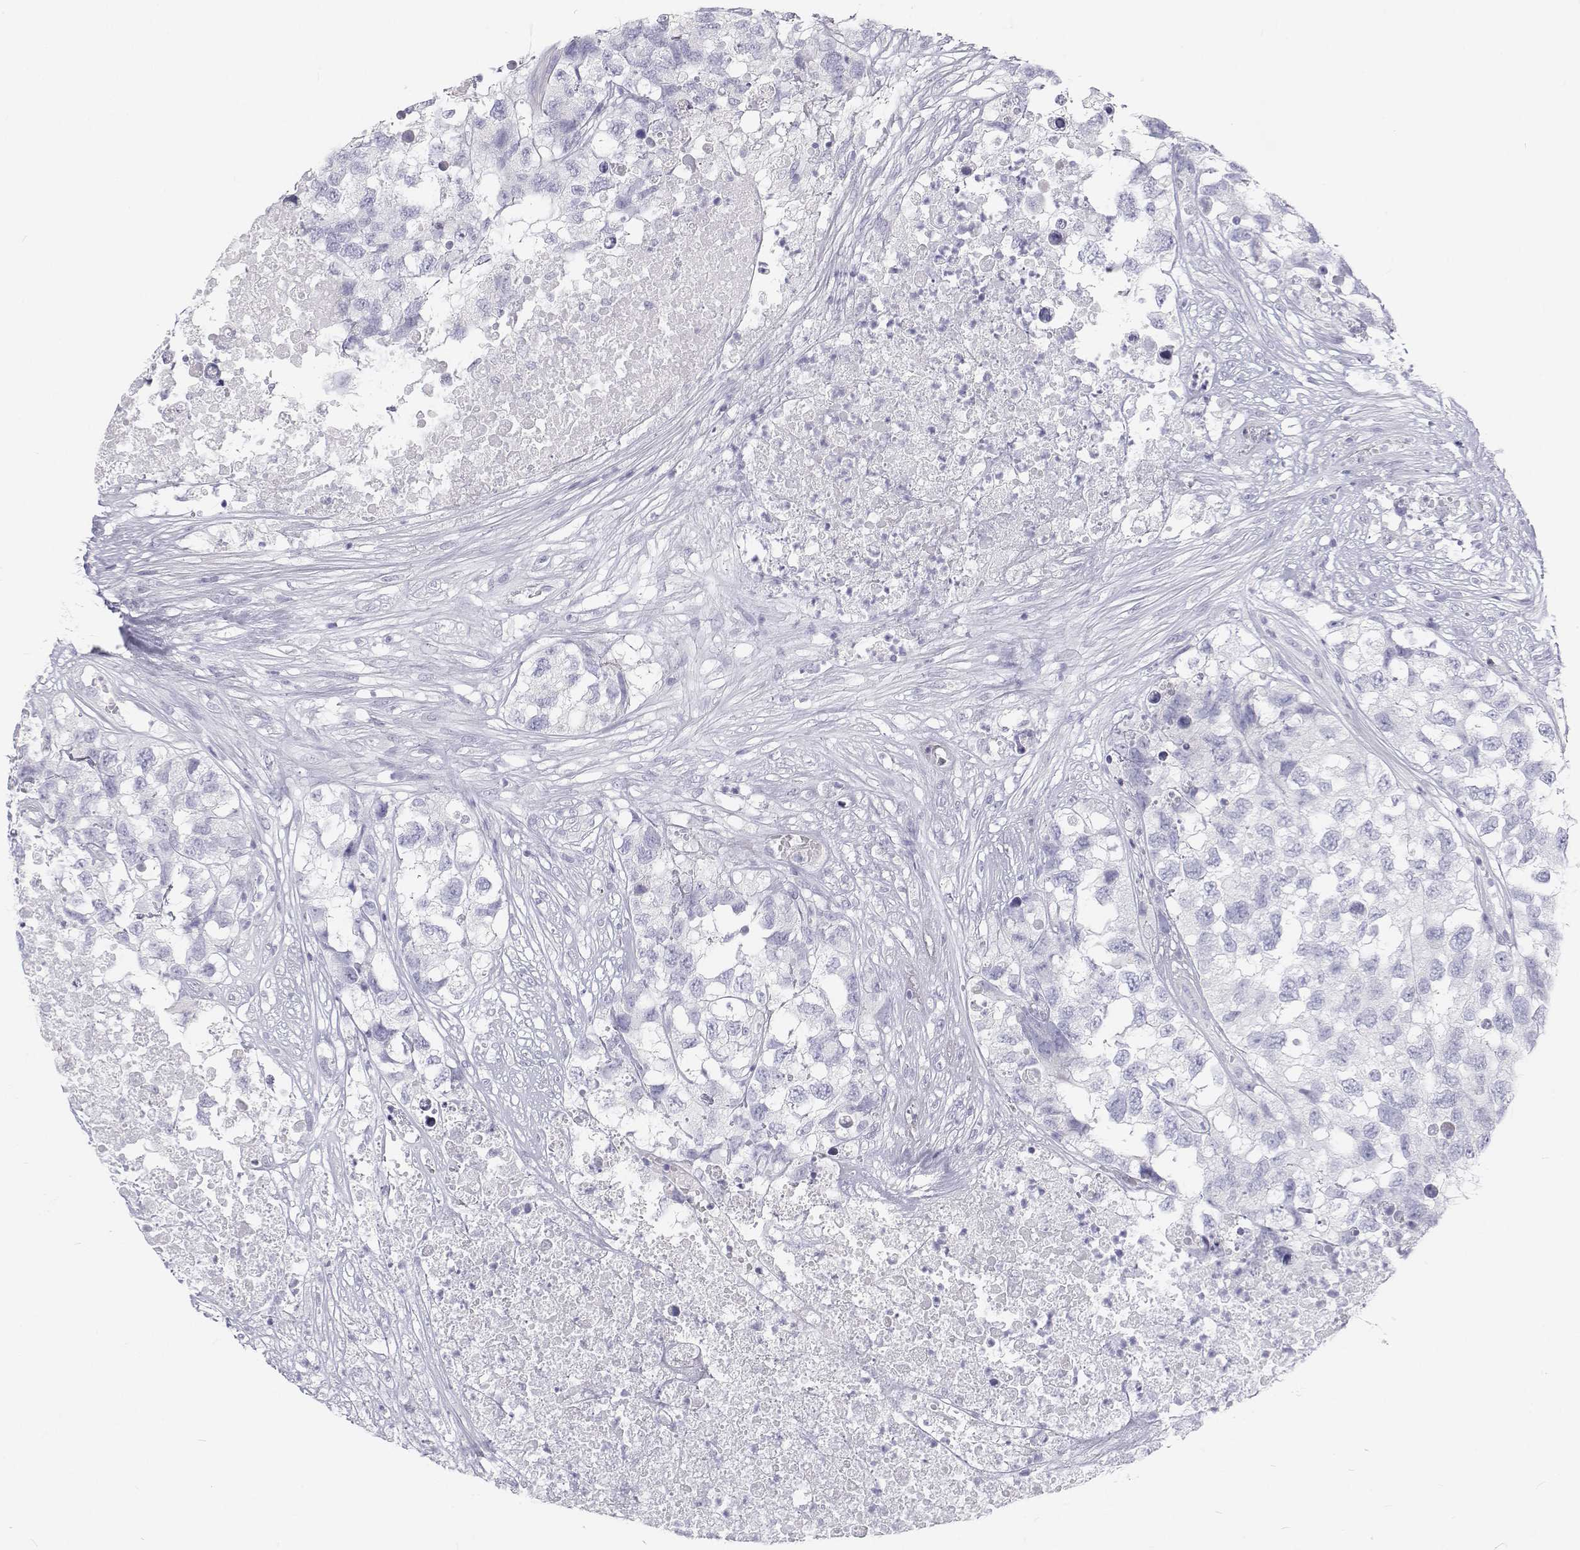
{"staining": {"intensity": "negative", "quantity": "none", "location": "none"}, "tissue": "testis cancer", "cell_type": "Tumor cells", "image_type": "cancer", "snomed": [{"axis": "morphology", "description": "Carcinoma, Embryonal, NOS"}, {"axis": "topography", "description": "Testis"}], "caption": "DAB (3,3'-diaminobenzidine) immunohistochemical staining of testis embryonal carcinoma demonstrates no significant positivity in tumor cells. The staining was performed using DAB to visualize the protein expression in brown, while the nuclei were stained in blue with hematoxylin (Magnification: 20x).", "gene": "TTN", "patient": {"sex": "male", "age": 83}}